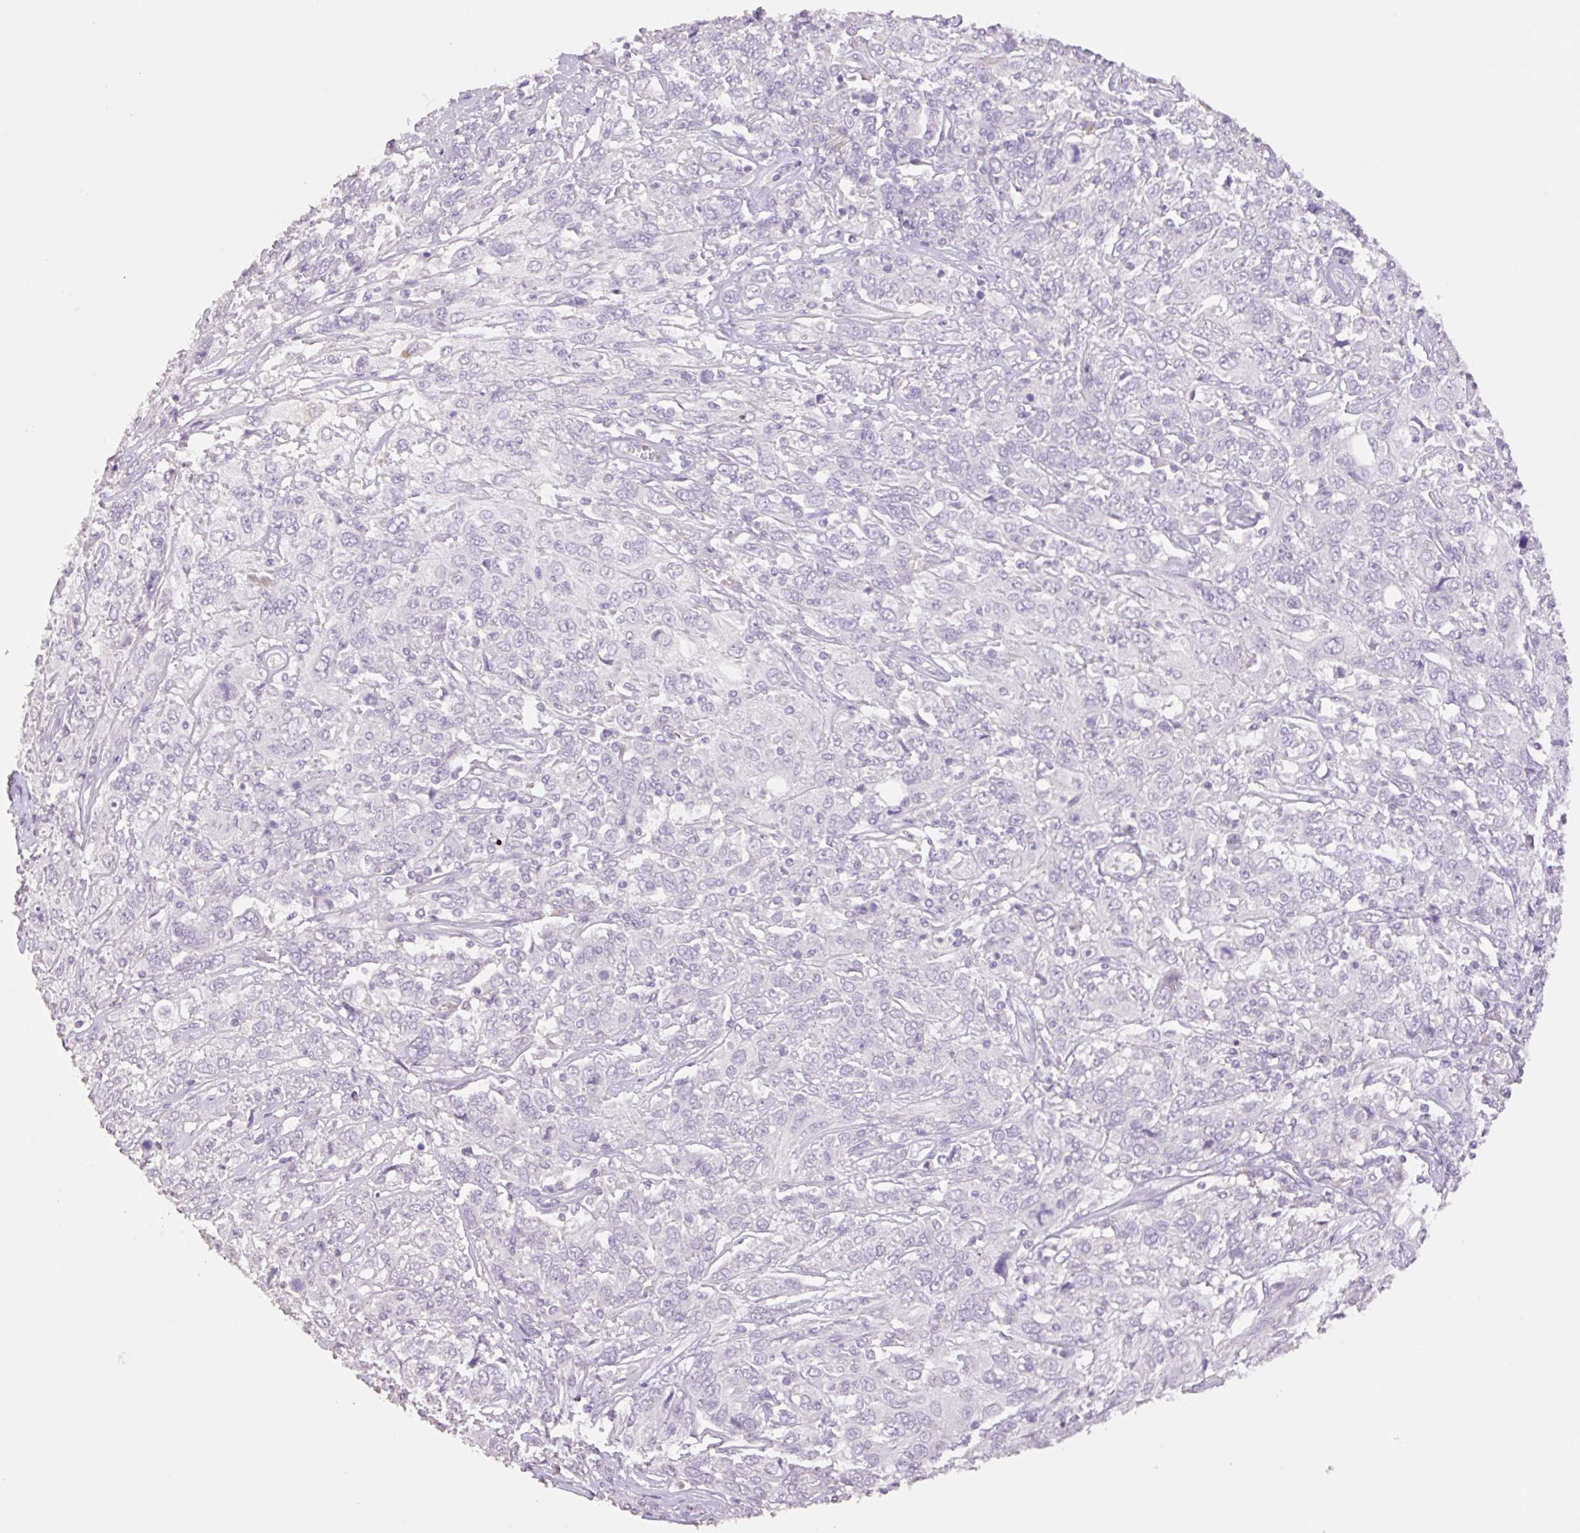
{"staining": {"intensity": "negative", "quantity": "none", "location": "none"}, "tissue": "cervical cancer", "cell_type": "Tumor cells", "image_type": "cancer", "snomed": [{"axis": "morphology", "description": "Squamous cell carcinoma, NOS"}, {"axis": "topography", "description": "Cervix"}], "caption": "High magnification brightfield microscopy of cervical cancer (squamous cell carcinoma) stained with DAB (3,3'-diaminobenzidine) (brown) and counterstained with hematoxylin (blue): tumor cells show no significant positivity.", "gene": "HCRTR2", "patient": {"sex": "female", "age": 46}}